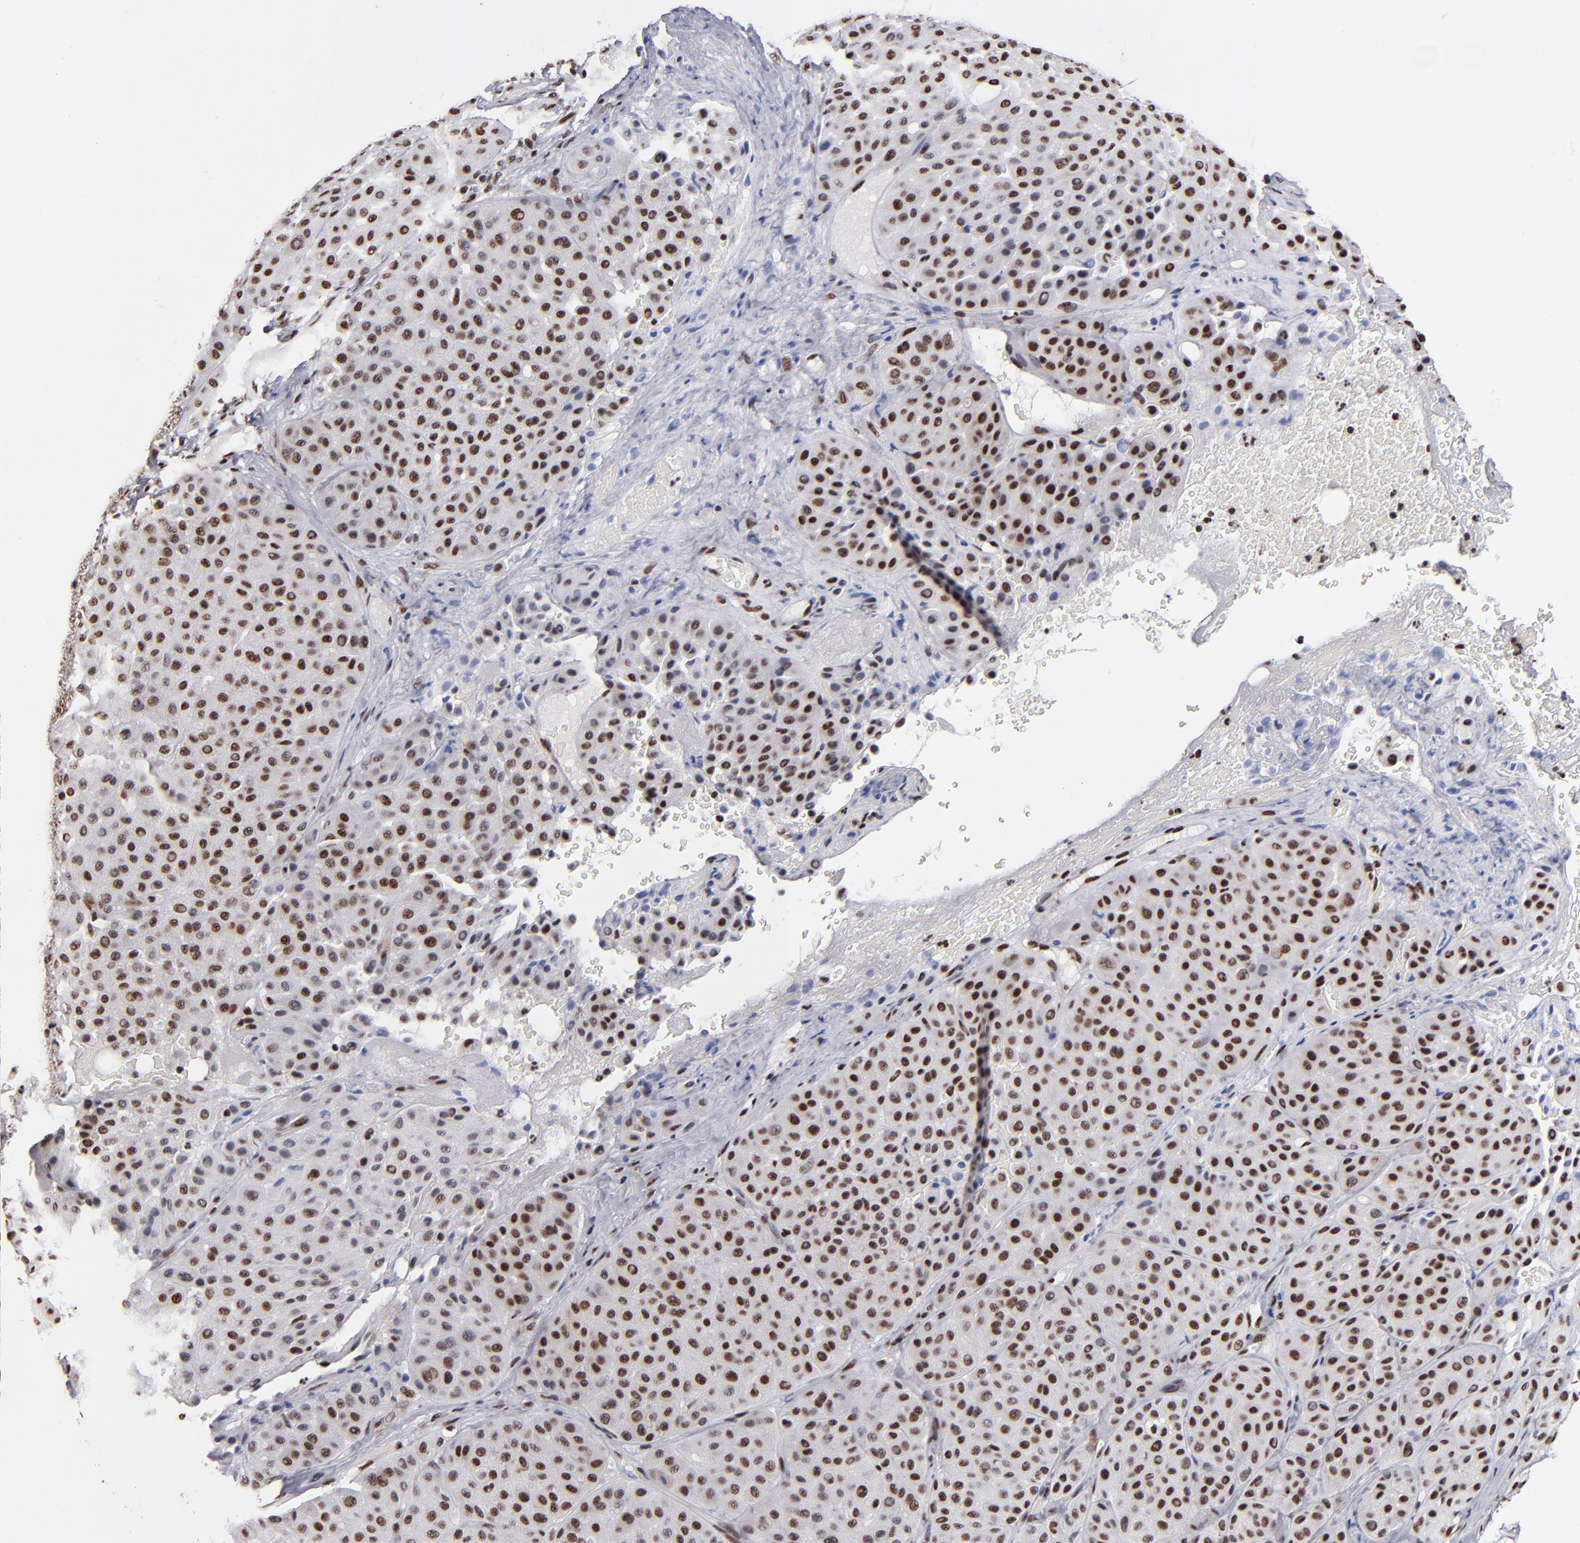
{"staining": {"intensity": "strong", "quantity": "25%-75%", "location": "nuclear"}, "tissue": "melanoma", "cell_type": "Tumor cells", "image_type": "cancer", "snomed": [{"axis": "morphology", "description": "Normal tissue, NOS"}, {"axis": "morphology", "description": "Malignant melanoma, Metastatic site"}, {"axis": "topography", "description": "Skin"}], "caption": "Protein staining of malignant melanoma (metastatic site) tissue reveals strong nuclear expression in about 25%-75% of tumor cells.", "gene": "MN1", "patient": {"sex": "male", "age": 41}}